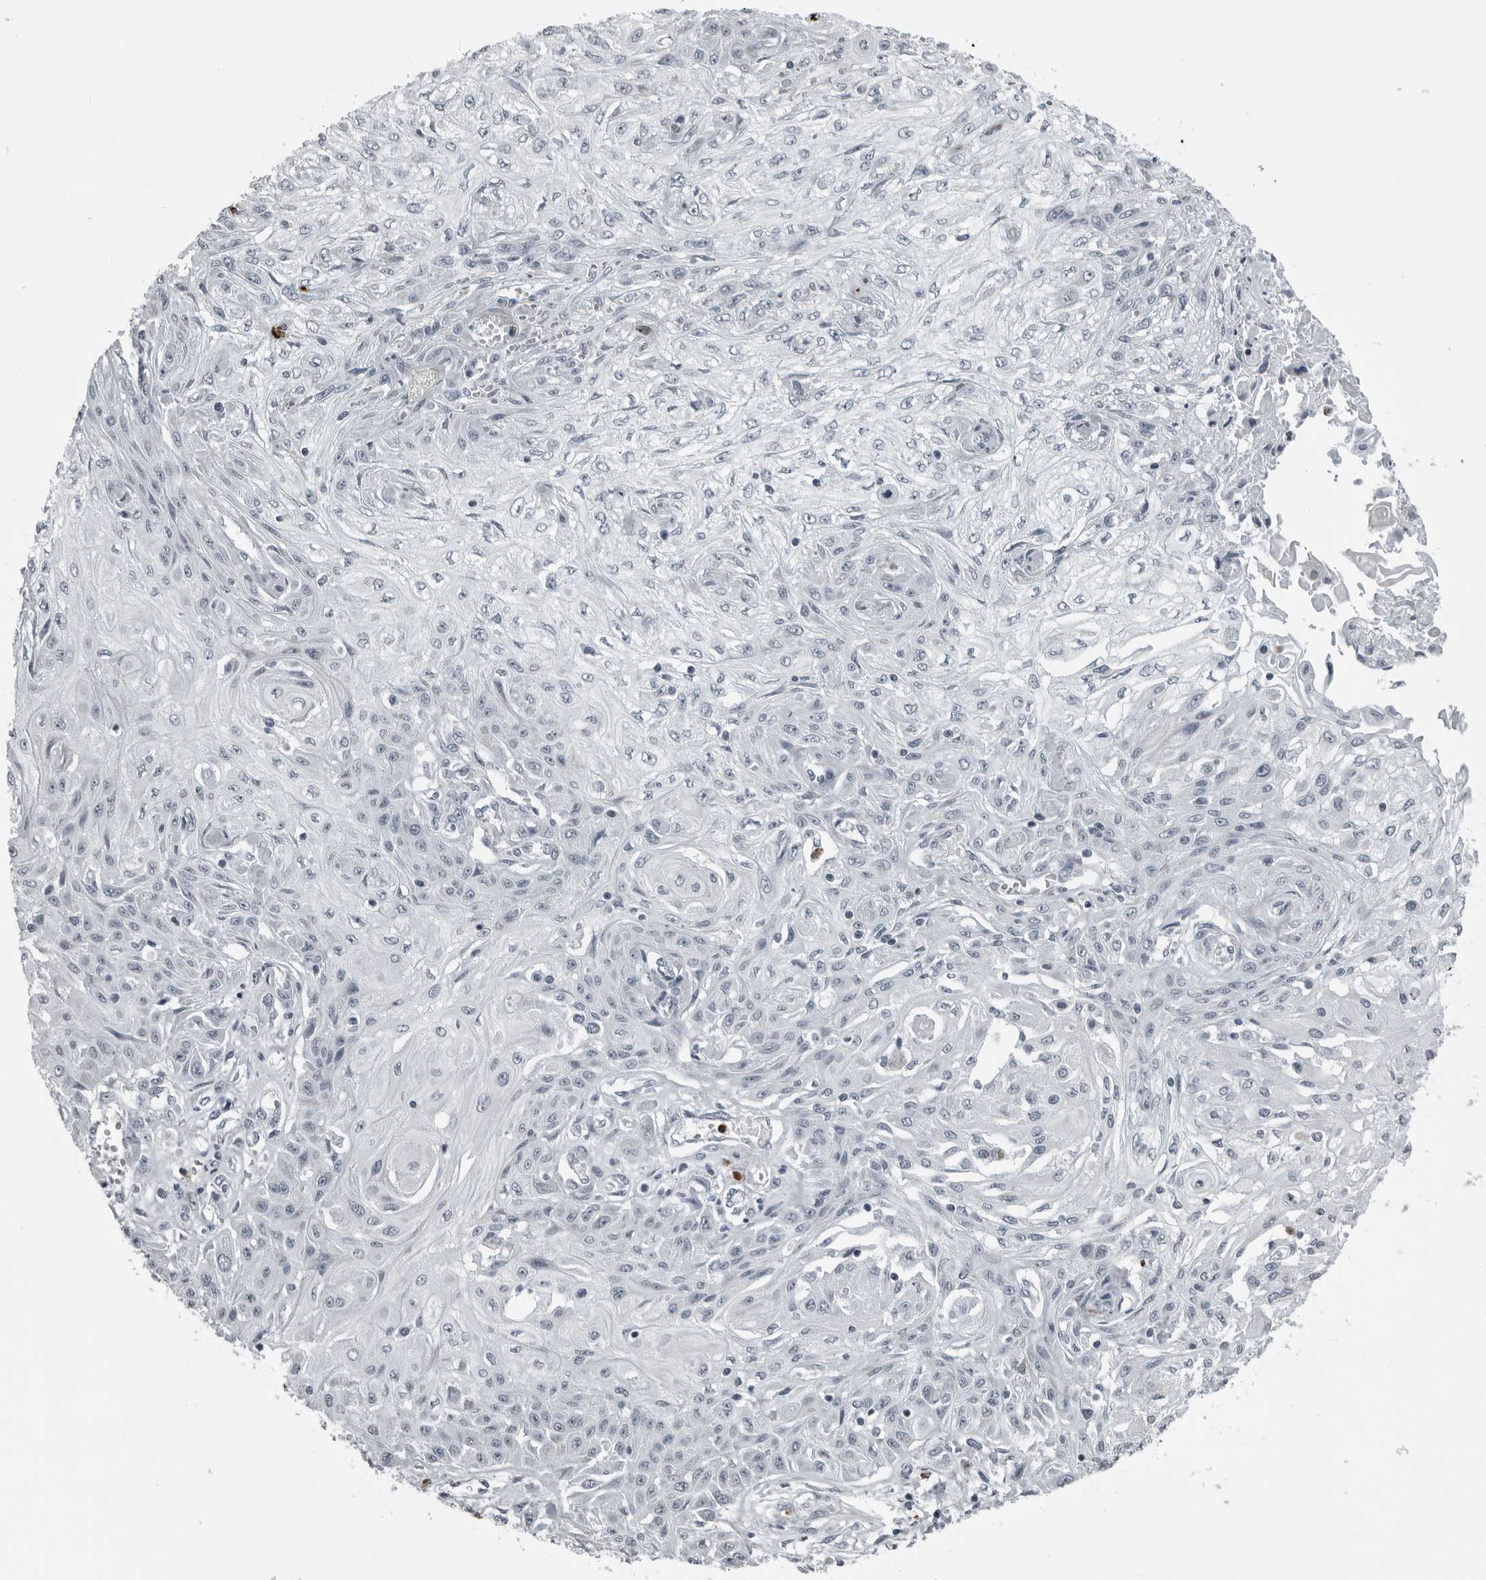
{"staining": {"intensity": "negative", "quantity": "none", "location": "none"}, "tissue": "skin cancer", "cell_type": "Tumor cells", "image_type": "cancer", "snomed": [{"axis": "morphology", "description": "Squamous cell carcinoma, NOS"}, {"axis": "morphology", "description": "Squamous cell carcinoma, metastatic, NOS"}, {"axis": "topography", "description": "Skin"}, {"axis": "topography", "description": "Lymph node"}], "caption": "A micrograph of human metastatic squamous cell carcinoma (skin) is negative for staining in tumor cells.", "gene": "RTCA", "patient": {"sex": "male", "age": 75}}